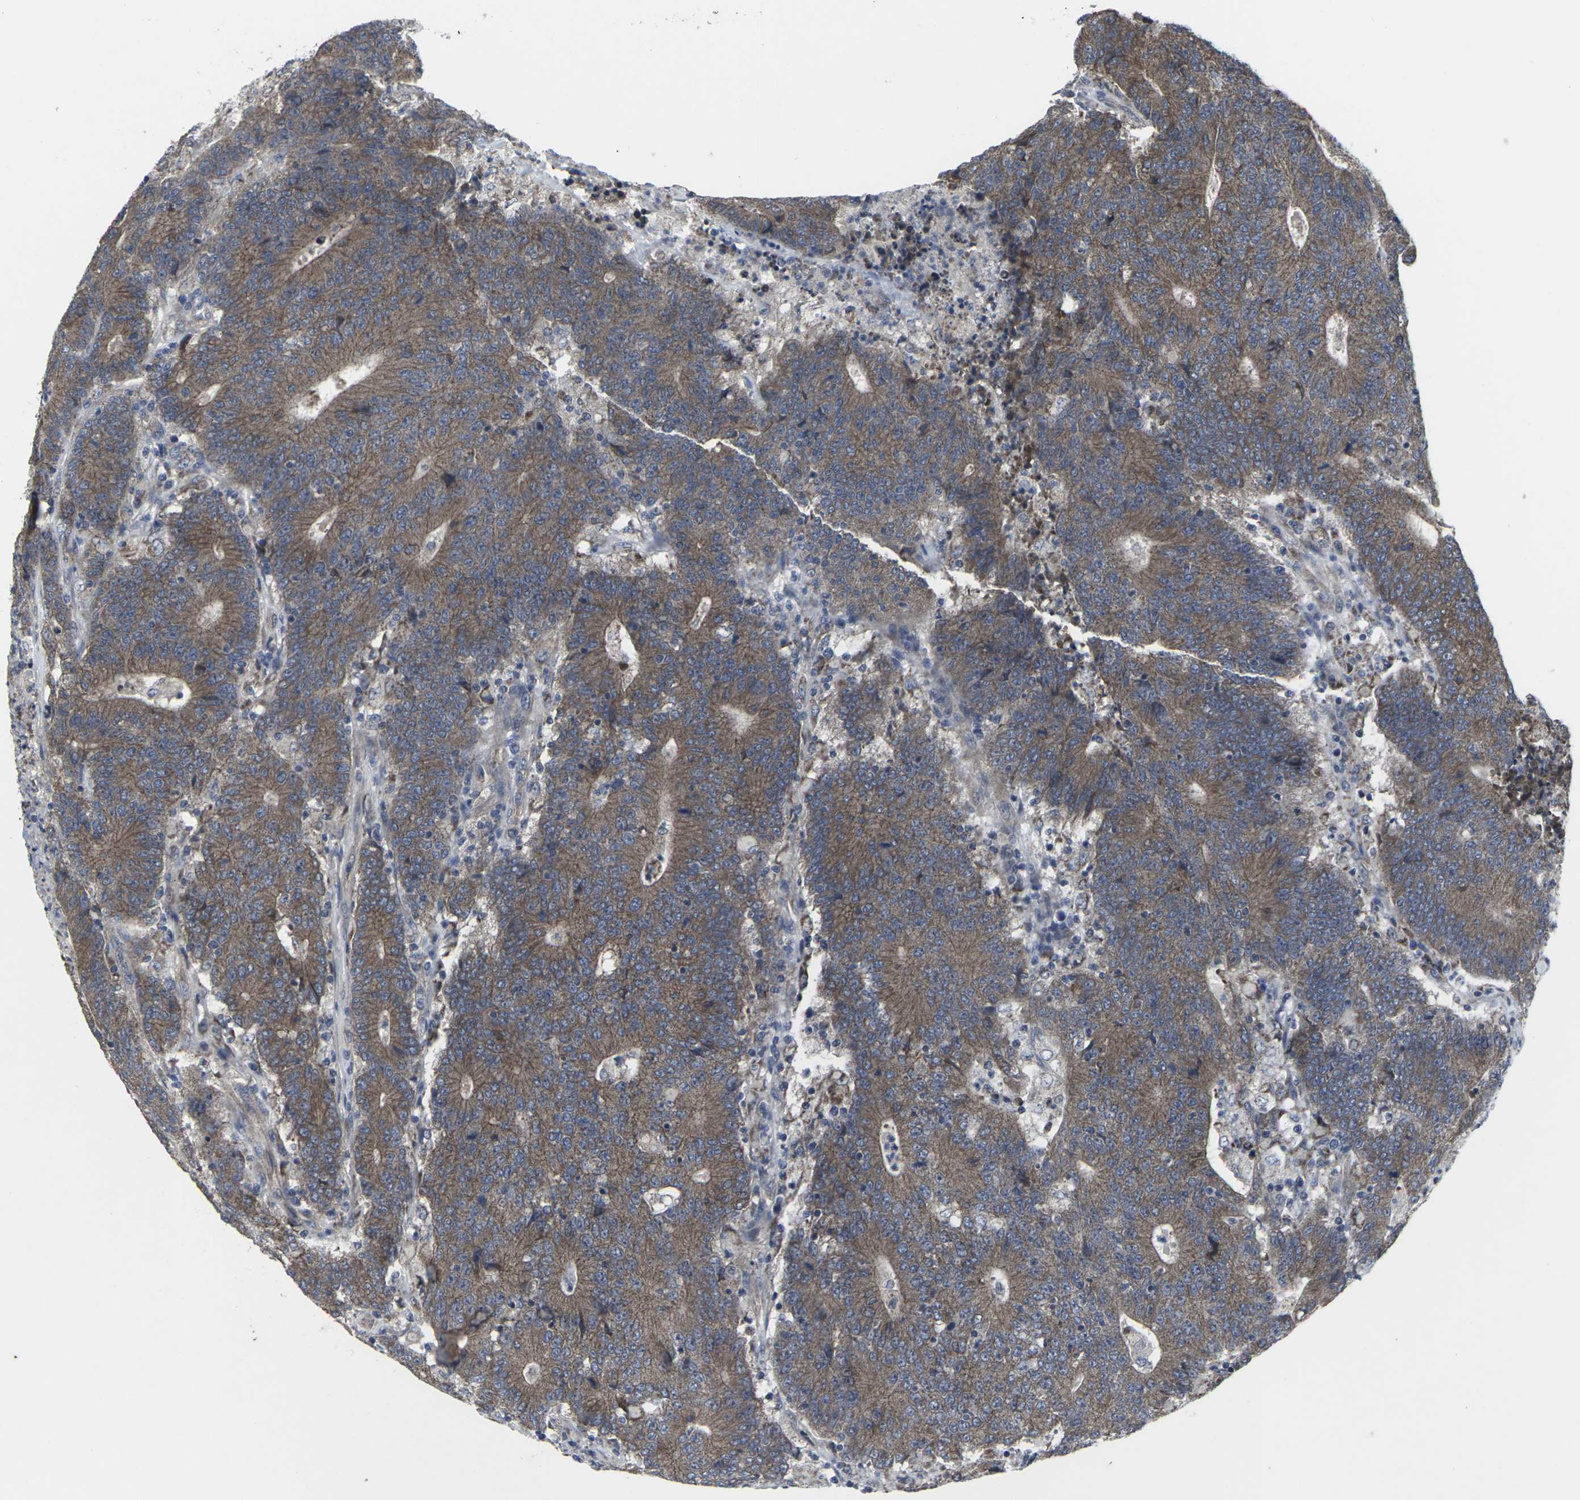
{"staining": {"intensity": "moderate", "quantity": ">75%", "location": "cytoplasmic/membranous"}, "tissue": "colorectal cancer", "cell_type": "Tumor cells", "image_type": "cancer", "snomed": [{"axis": "morphology", "description": "Normal tissue, NOS"}, {"axis": "morphology", "description": "Adenocarcinoma, NOS"}, {"axis": "topography", "description": "Colon"}], "caption": "An image showing moderate cytoplasmic/membranous positivity in approximately >75% of tumor cells in colorectal cancer, as visualized by brown immunohistochemical staining.", "gene": "MAPKAPK2", "patient": {"sex": "female", "age": 75}}